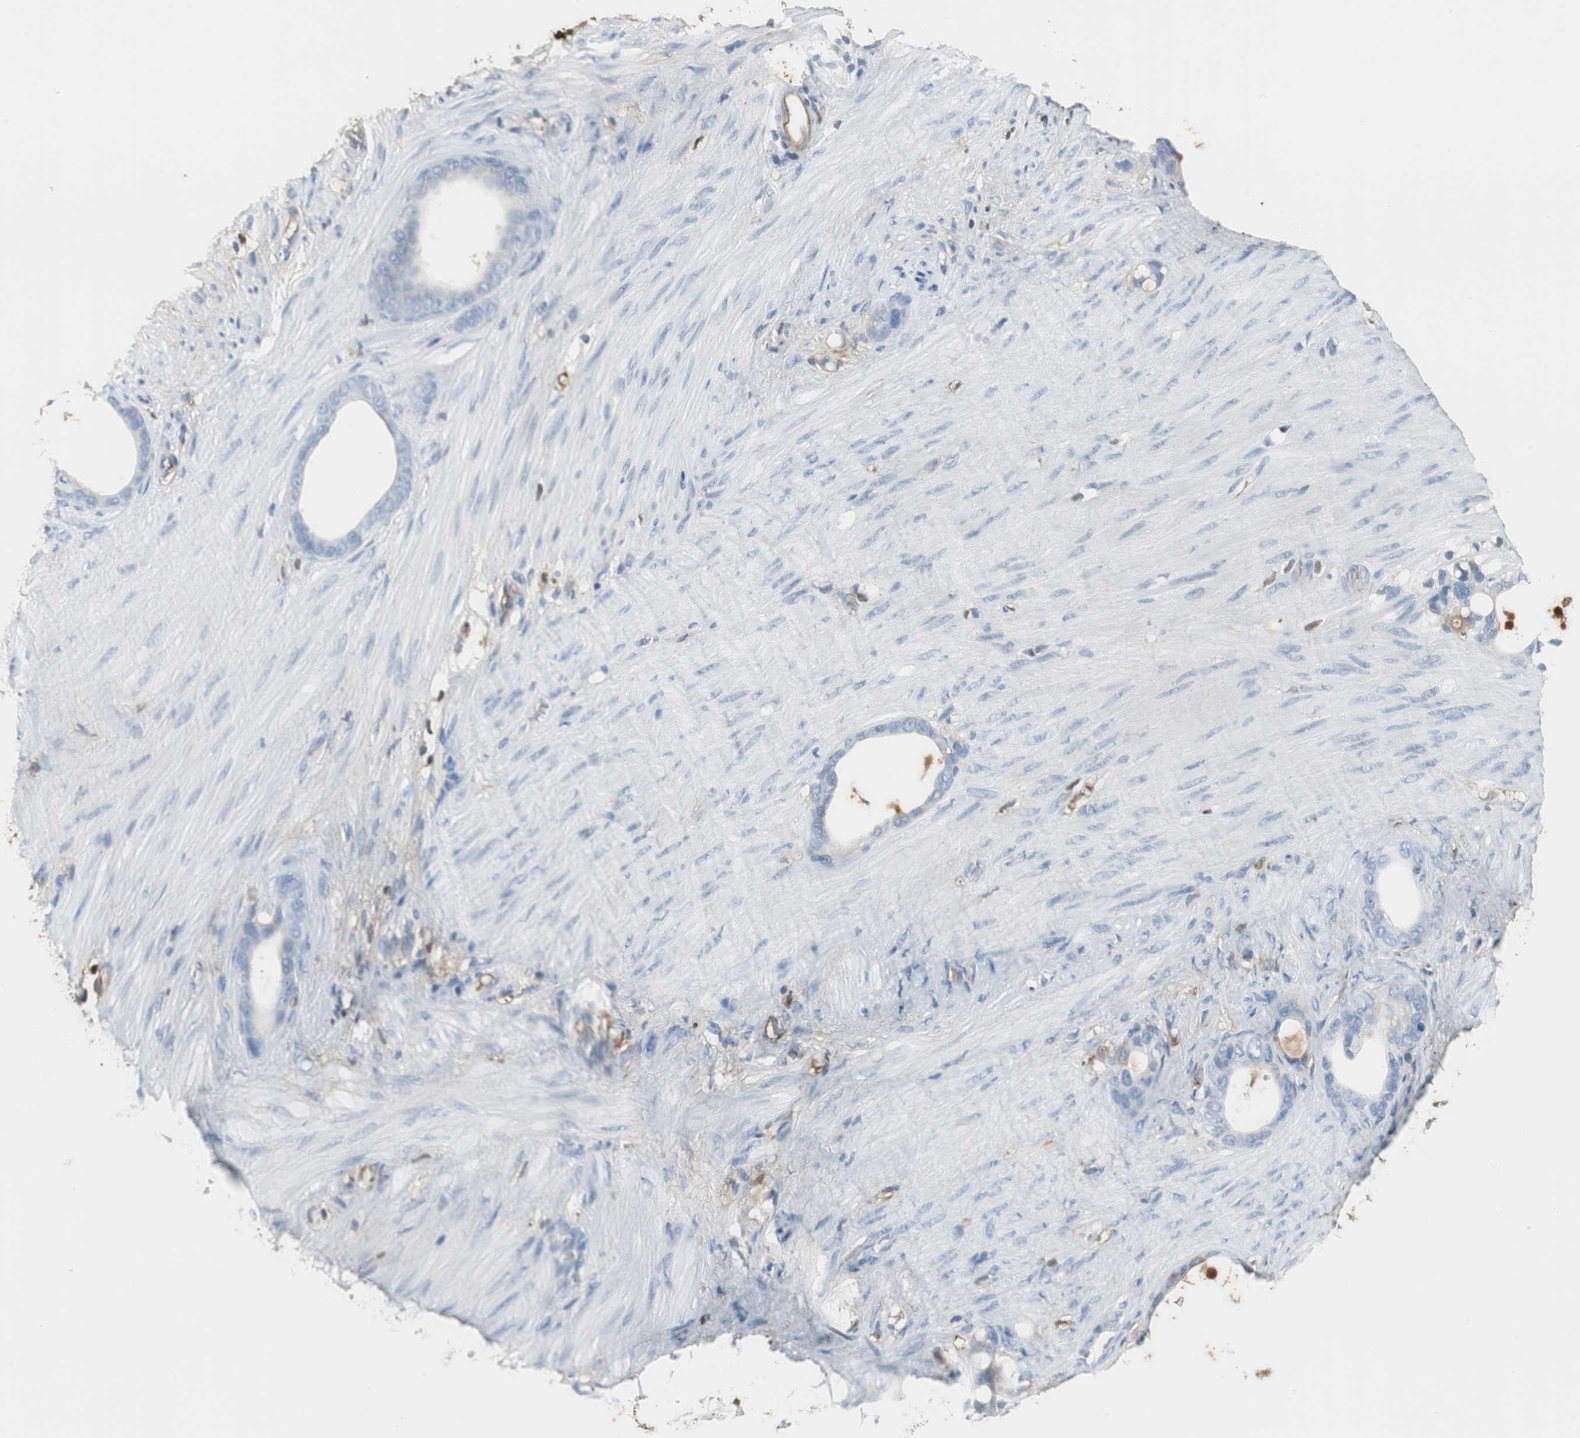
{"staining": {"intensity": "negative", "quantity": "none", "location": "none"}, "tissue": "stomach cancer", "cell_type": "Tumor cells", "image_type": "cancer", "snomed": [{"axis": "morphology", "description": "Adenocarcinoma, NOS"}, {"axis": "topography", "description": "Stomach"}], "caption": "An IHC micrograph of adenocarcinoma (stomach) is shown. There is no staining in tumor cells of adenocarcinoma (stomach).", "gene": "IGHA1", "patient": {"sex": "female", "age": 75}}